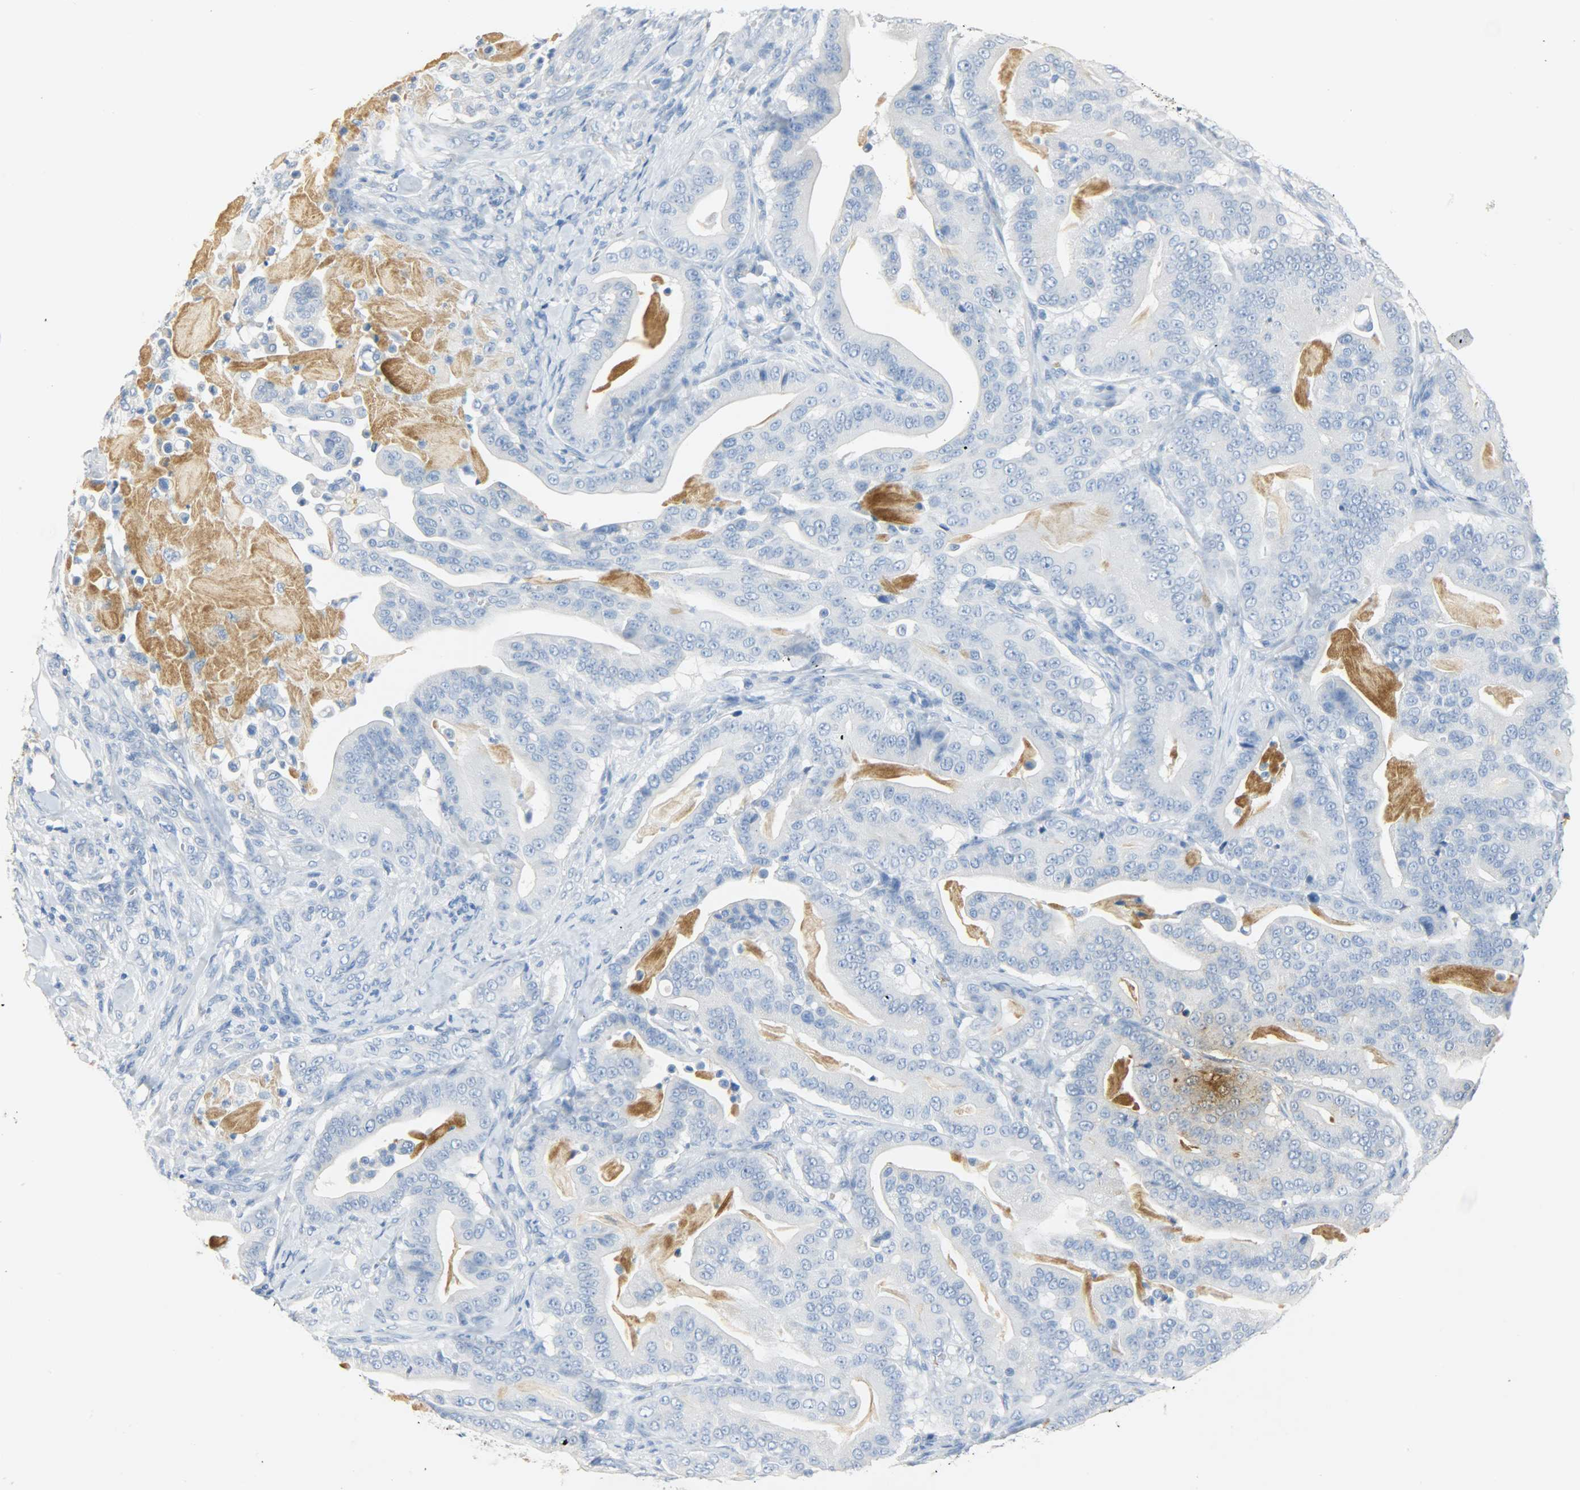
{"staining": {"intensity": "negative", "quantity": "none", "location": "none"}, "tissue": "pancreatic cancer", "cell_type": "Tumor cells", "image_type": "cancer", "snomed": [{"axis": "morphology", "description": "Adenocarcinoma, NOS"}, {"axis": "topography", "description": "Pancreas"}], "caption": "The image reveals no staining of tumor cells in pancreatic cancer.", "gene": "CA3", "patient": {"sex": "male", "age": 63}}